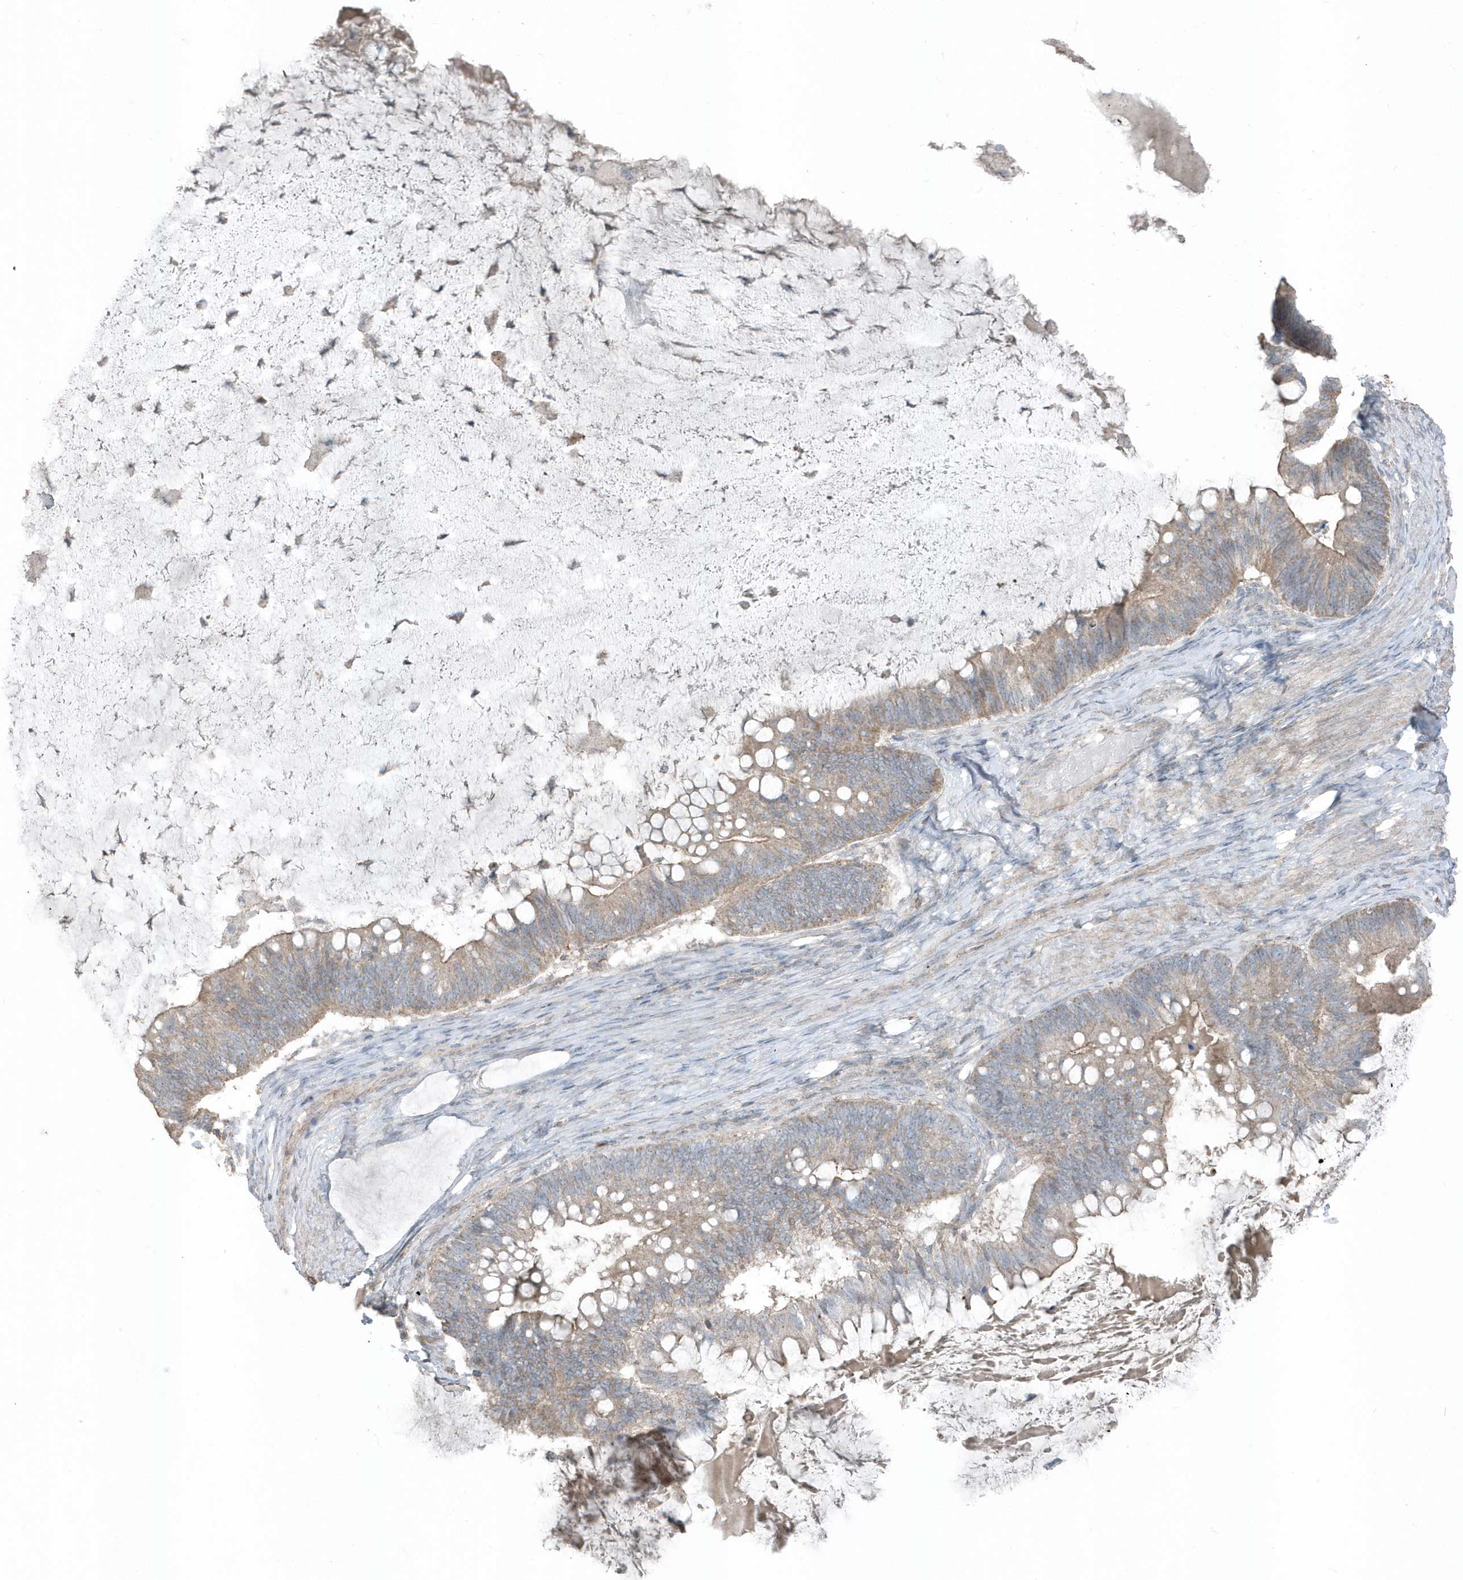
{"staining": {"intensity": "weak", "quantity": "25%-75%", "location": "cytoplasmic/membranous"}, "tissue": "ovarian cancer", "cell_type": "Tumor cells", "image_type": "cancer", "snomed": [{"axis": "morphology", "description": "Cystadenocarcinoma, mucinous, NOS"}, {"axis": "topography", "description": "Ovary"}], "caption": "Ovarian cancer (mucinous cystadenocarcinoma) stained with a brown dye exhibits weak cytoplasmic/membranous positive staining in about 25%-75% of tumor cells.", "gene": "ACTC1", "patient": {"sex": "female", "age": 61}}